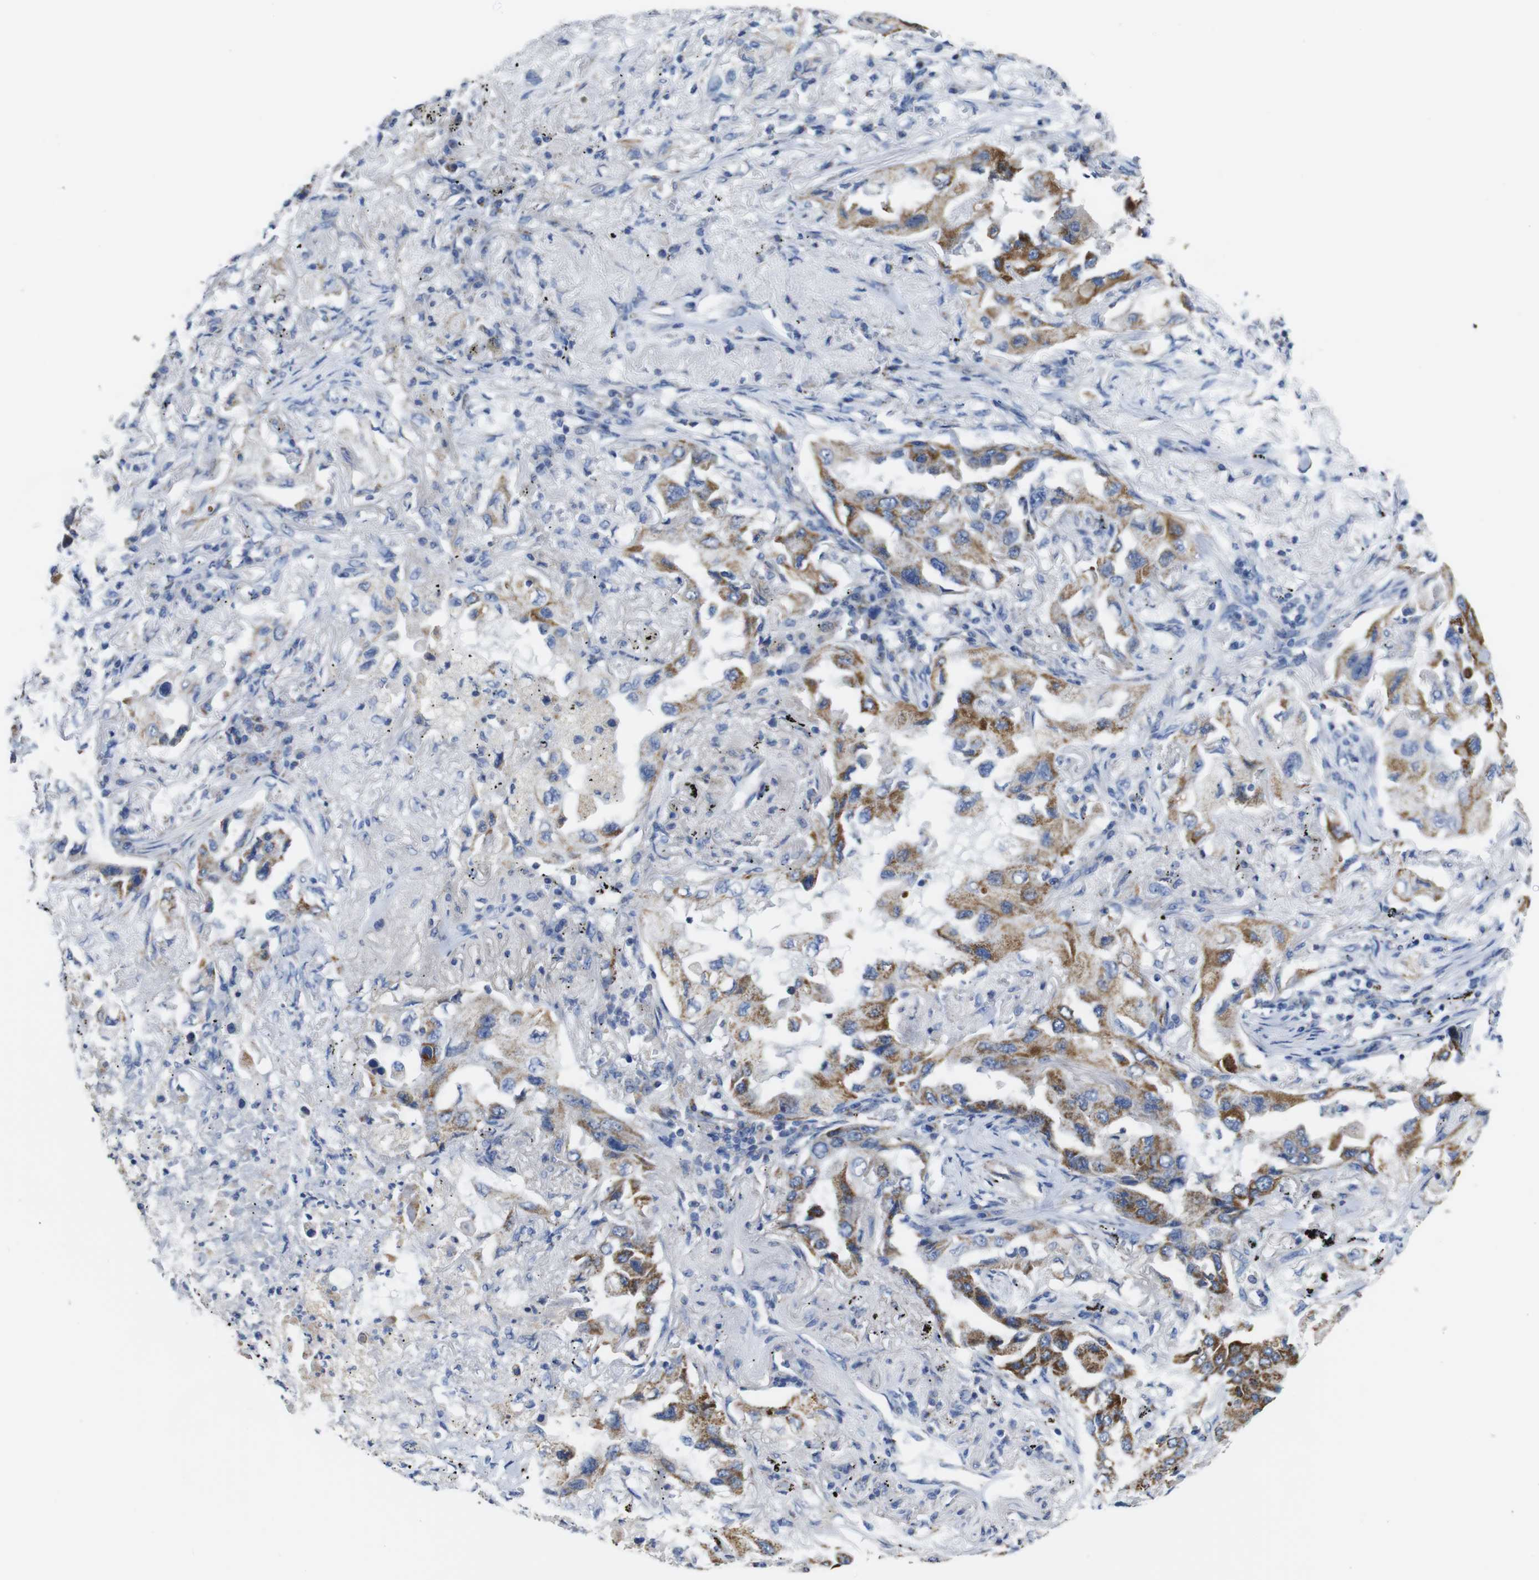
{"staining": {"intensity": "strong", "quantity": "25%-75%", "location": "cytoplasmic/membranous"}, "tissue": "lung cancer", "cell_type": "Tumor cells", "image_type": "cancer", "snomed": [{"axis": "morphology", "description": "Adenocarcinoma, NOS"}, {"axis": "topography", "description": "Lung"}], "caption": "IHC staining of lung cancer, which reveals high levels of strong cytoplasmic/membranous positivity in approximately 25%-75% of tumor cells indicating strong cytoplasmic/membranous protein expression. The staining was performed using DAB (3,3'-diaminobenzidine) (brown) for protein detection and nuclei were counterstained in hematoxylin (blue).", "gene": "MAOA", "patient": {"sex": "female", "age": 65}}